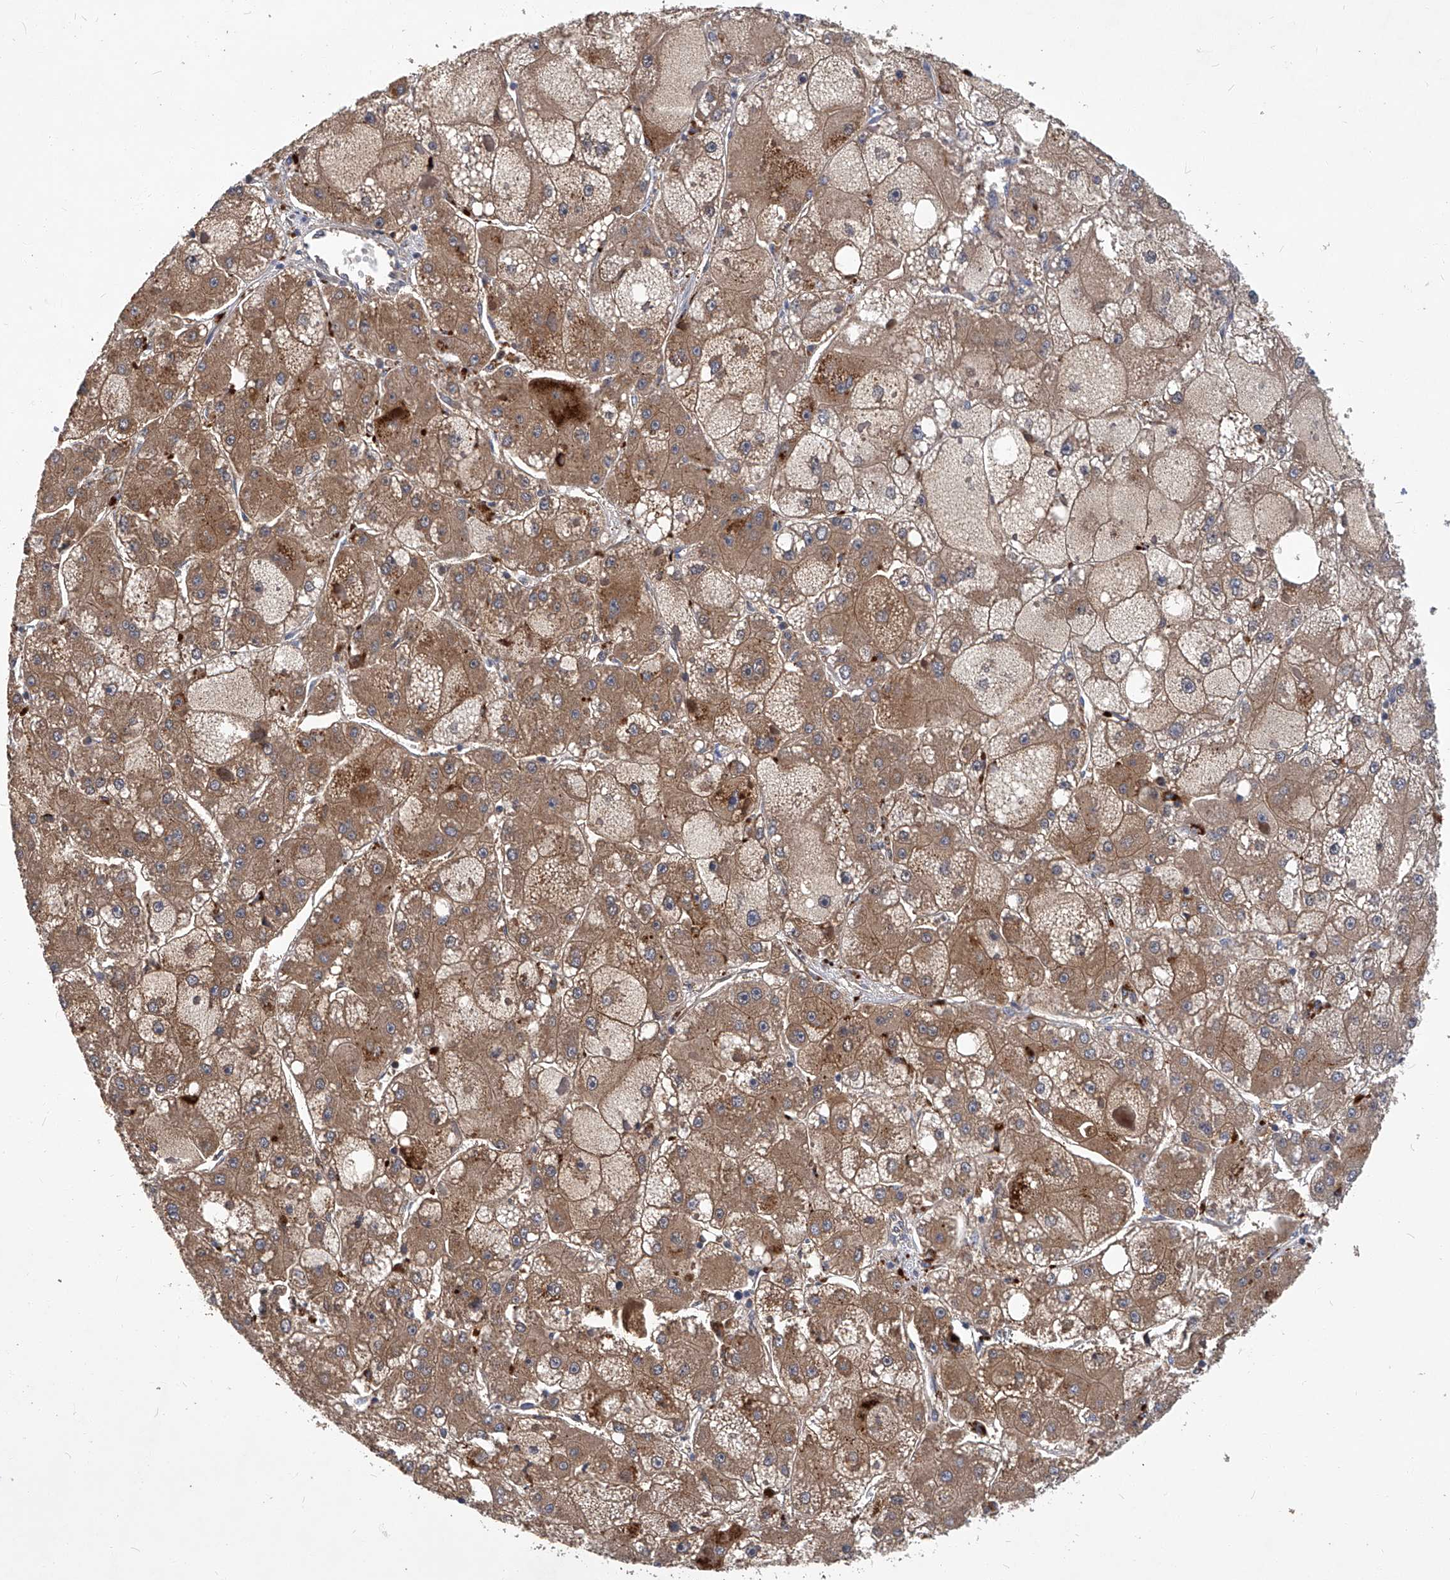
{"staining": {"intensity": "moderate", "quantity": ">75%", "location": "cytoplasmic/membranous"}, "tissue": "liver cancer", "cell_type": "Tumor cells", "image_type": "cancer", "snomed": [{"axis": "morphology", "description": "Carcinoma, Hepatocellular, NOS"}, {"axis": "topography", "description": "Liver"}], "caption": "Liver cancer stained for a protein (brown) displays moderate cytoplasmic/membranous positive positivity in approximately >75% of tumor cells.", "gene": "TNFRSF13B", "patient": {"sex": "female", "age": 73}}